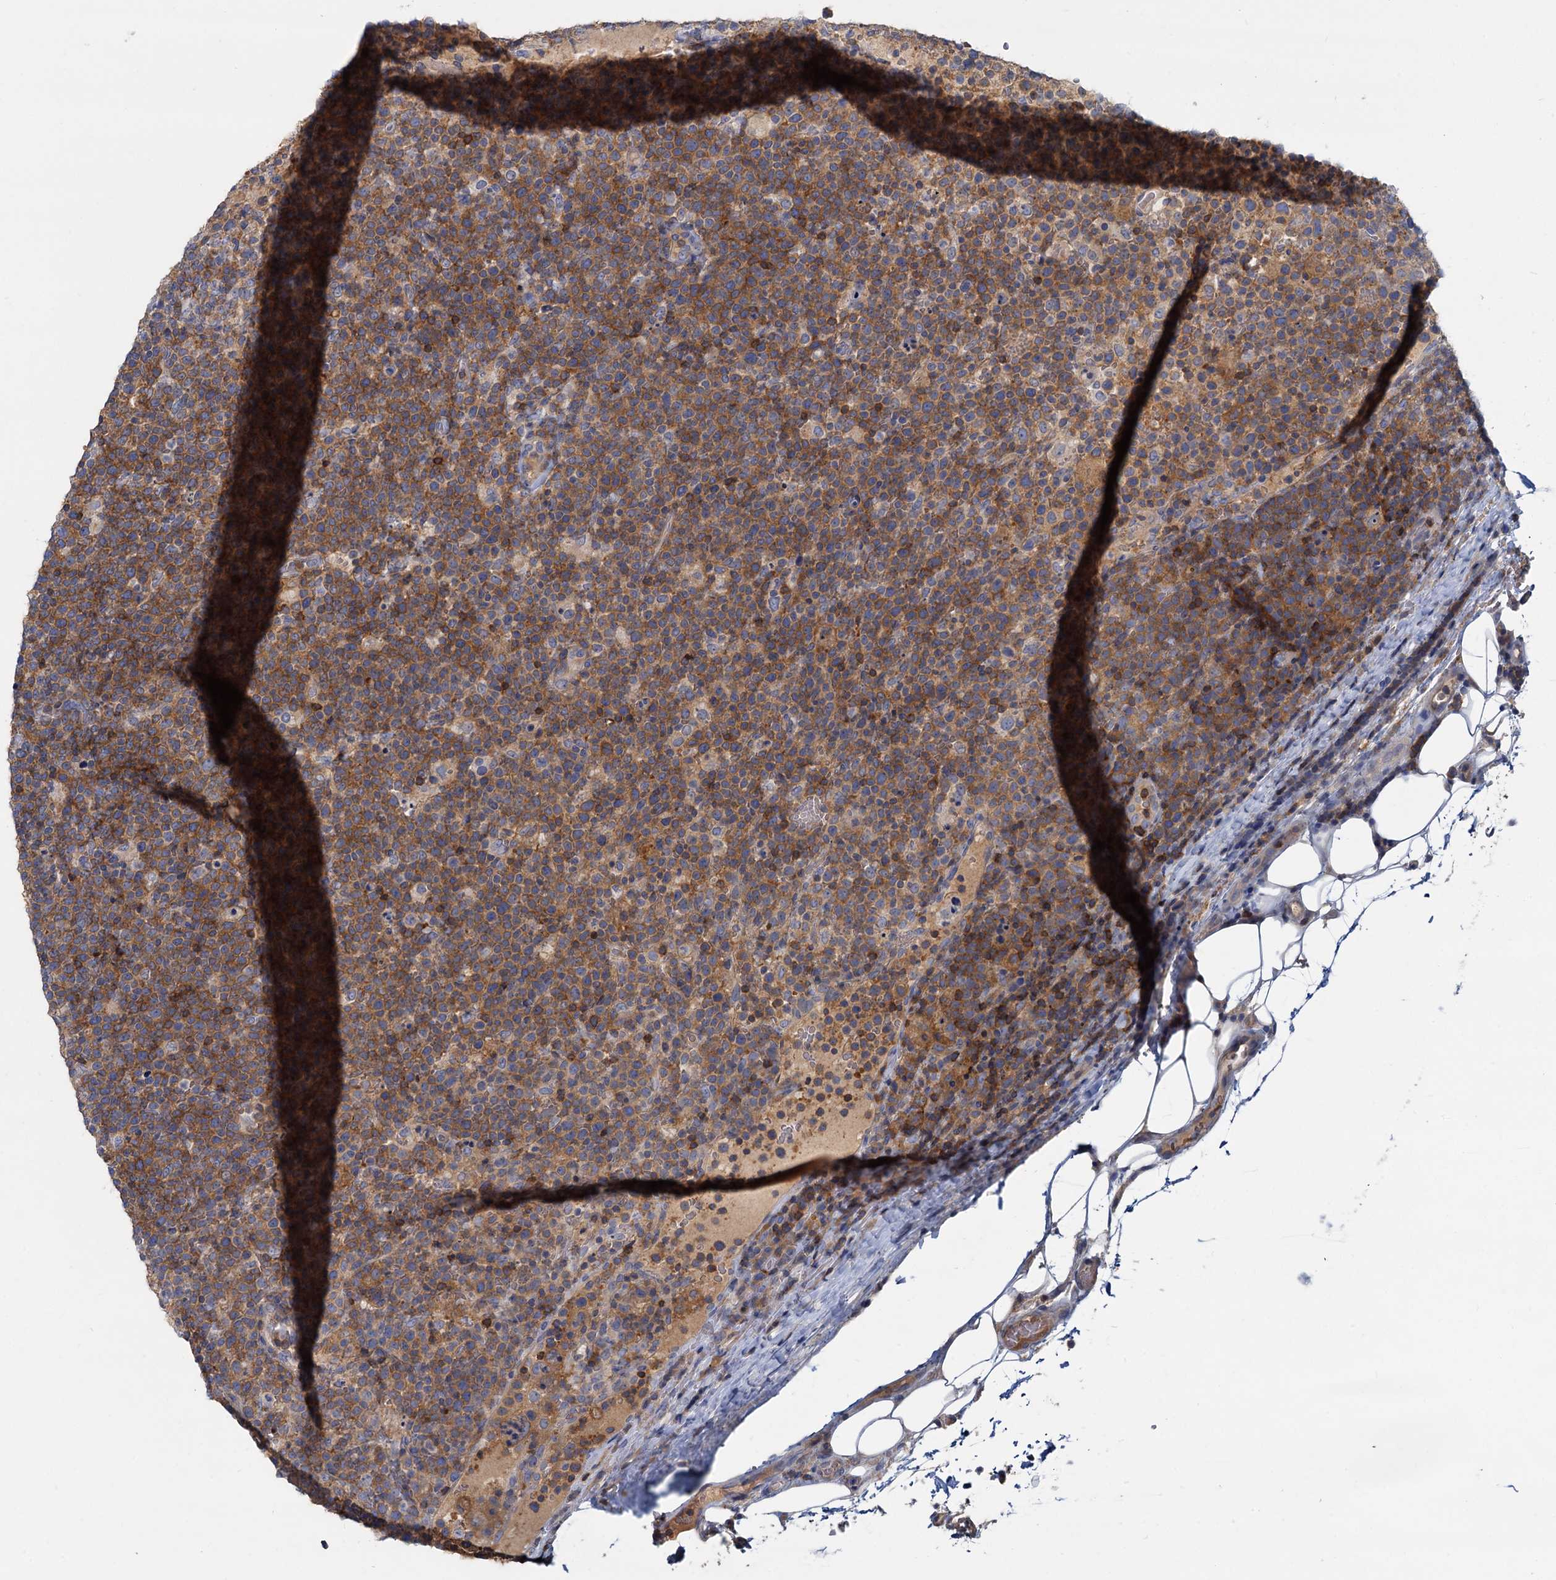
{"staining": {"intensity": "moderate", "quantity": ">75%", "location": "cytoplasmic/membranous"}, "tissue": "lymphoma", "cell_type": "Tumor cells", "image_type": "cancer", "snomed": [{"axis": "morphology", "description": "Malignant lymphoma, non-Hodgkin's type, High grade"}, {"axis": "topography", "description": "Lymph node"}], "caption": "High-grade malignant lymphoma, non-Hodgkin's type was stained to show a protein in brown. There is medium levels of moderate cytoplasmic/membranous positivity in about >75% of tumor cells. The staining was performed using DAB, with brown indicating positive protein expression. Nuclei are stained blue with hematoxylin.", "gene": "ACSM3", "patient": {"sex": "male", "age": 61}}